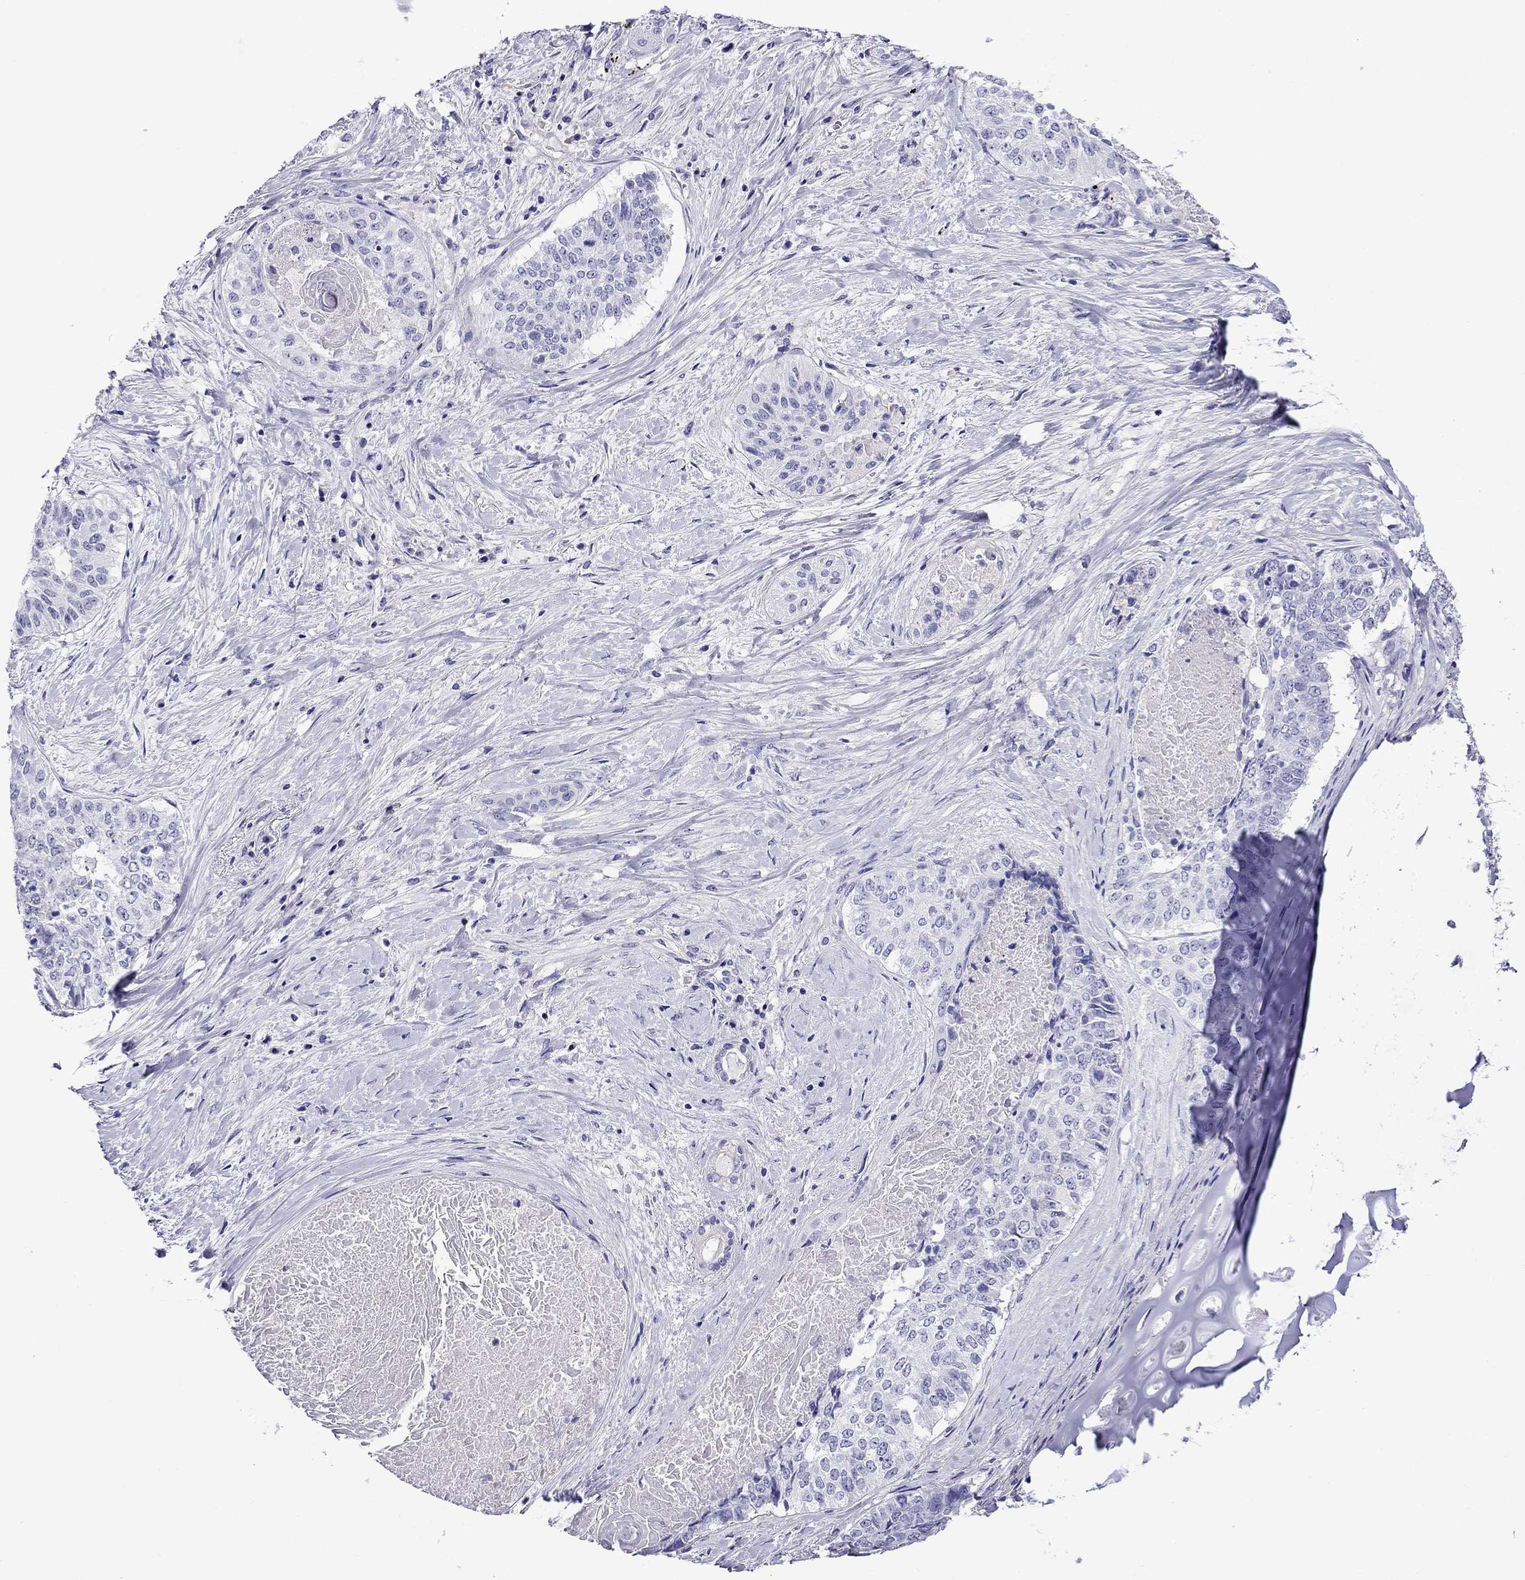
{"staining": {"intensity": "negative", "quantity": "none", "location": "none"}, "tissue": "lung cancer", "cell_type": "Tumor cells", "image_type": "cancer", "snomed": [{"axis": "morphology", "description": "Squamous cell carcinoma, NOS"}, {"axis": "topography", "description": "Lung"}], "caption": "This is a photomicrograph of immunohistochemistry staining of lung cancer, which shows no expression in tumor cells.", "gene": "SCG2", "patient": {"sex": "male", "age": 64}}